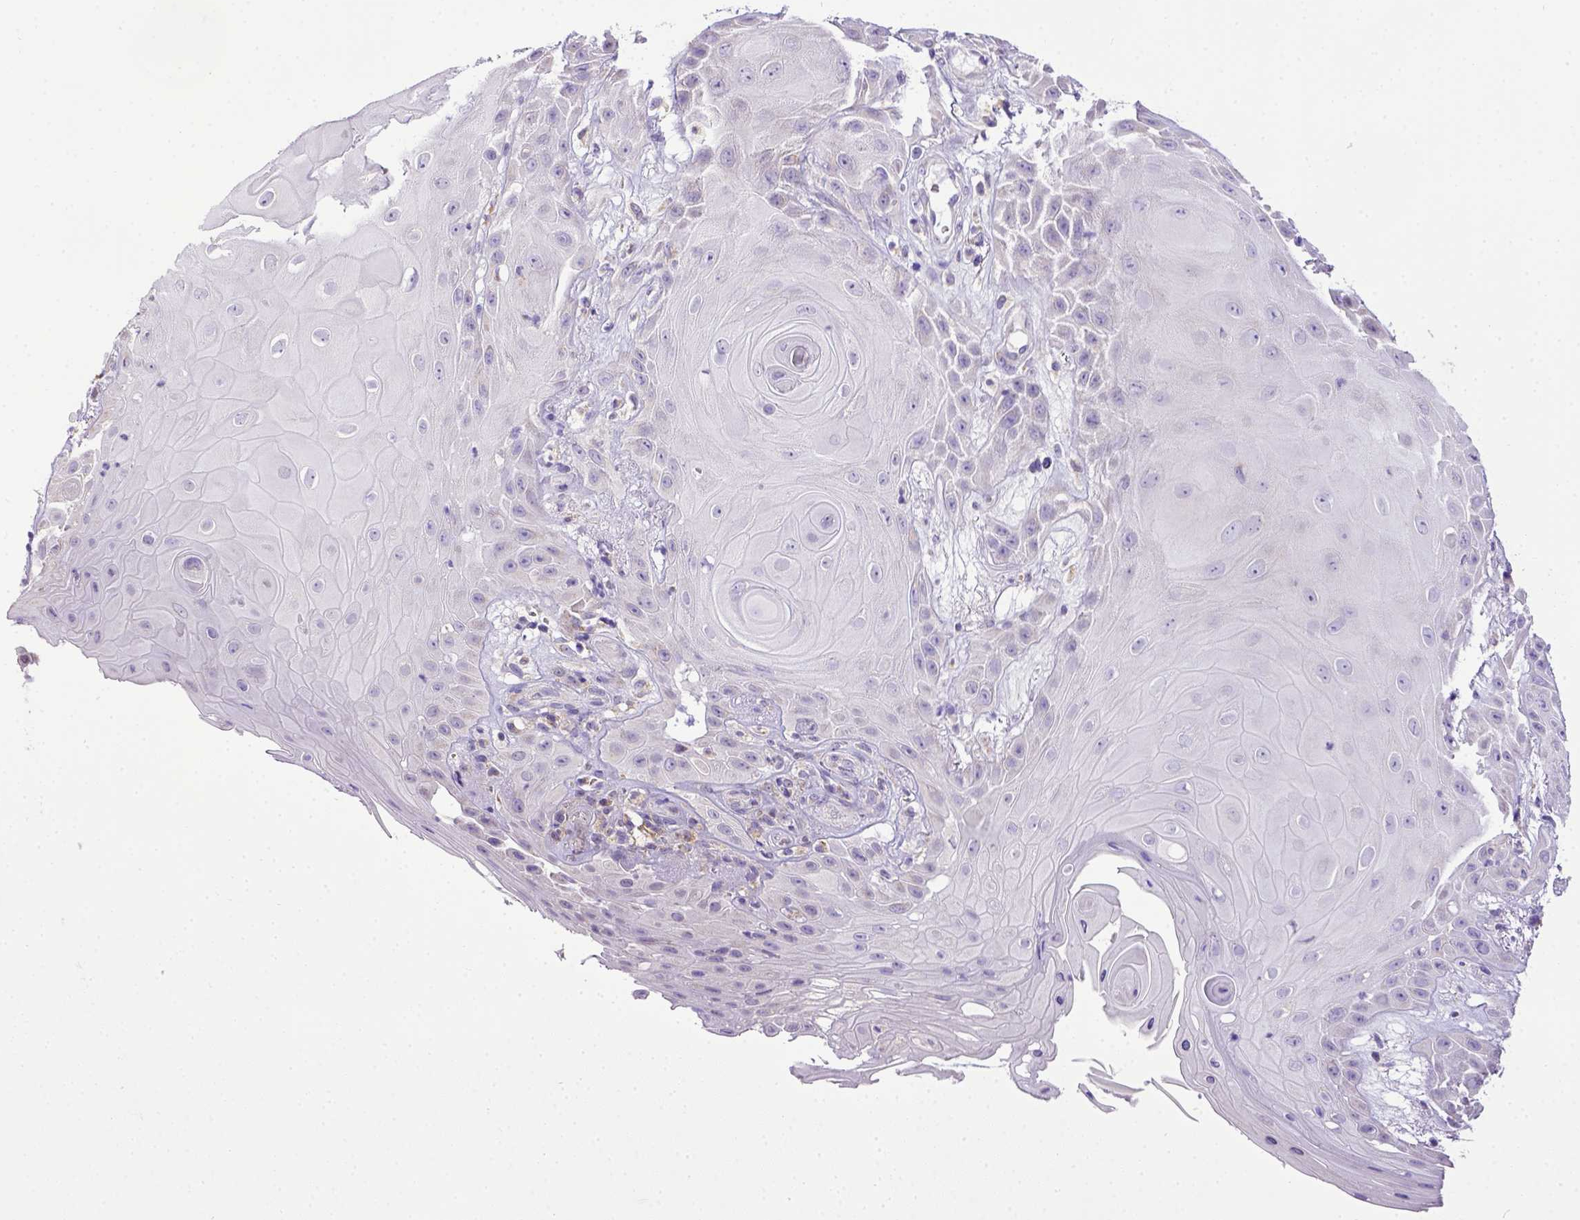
{"staining": {"intensity": "negative", "quantity": "none", "location": "none"}, "tissue": "skin cancer", "cell_type": "Tumor cells", "image_type": "cancer", "snomed": [{"axis": "morphology", "description": "Squamous cell carcinoma, NOS"}, {"axis": "topography", "description": "Skin"}], "caption": "Human squamous cell carcinoma (skin) stained for a protein using IHC displays no staining in tumor cells.", "gene": "SPEF1", "patient": {"sex": "male", "age": 62}}